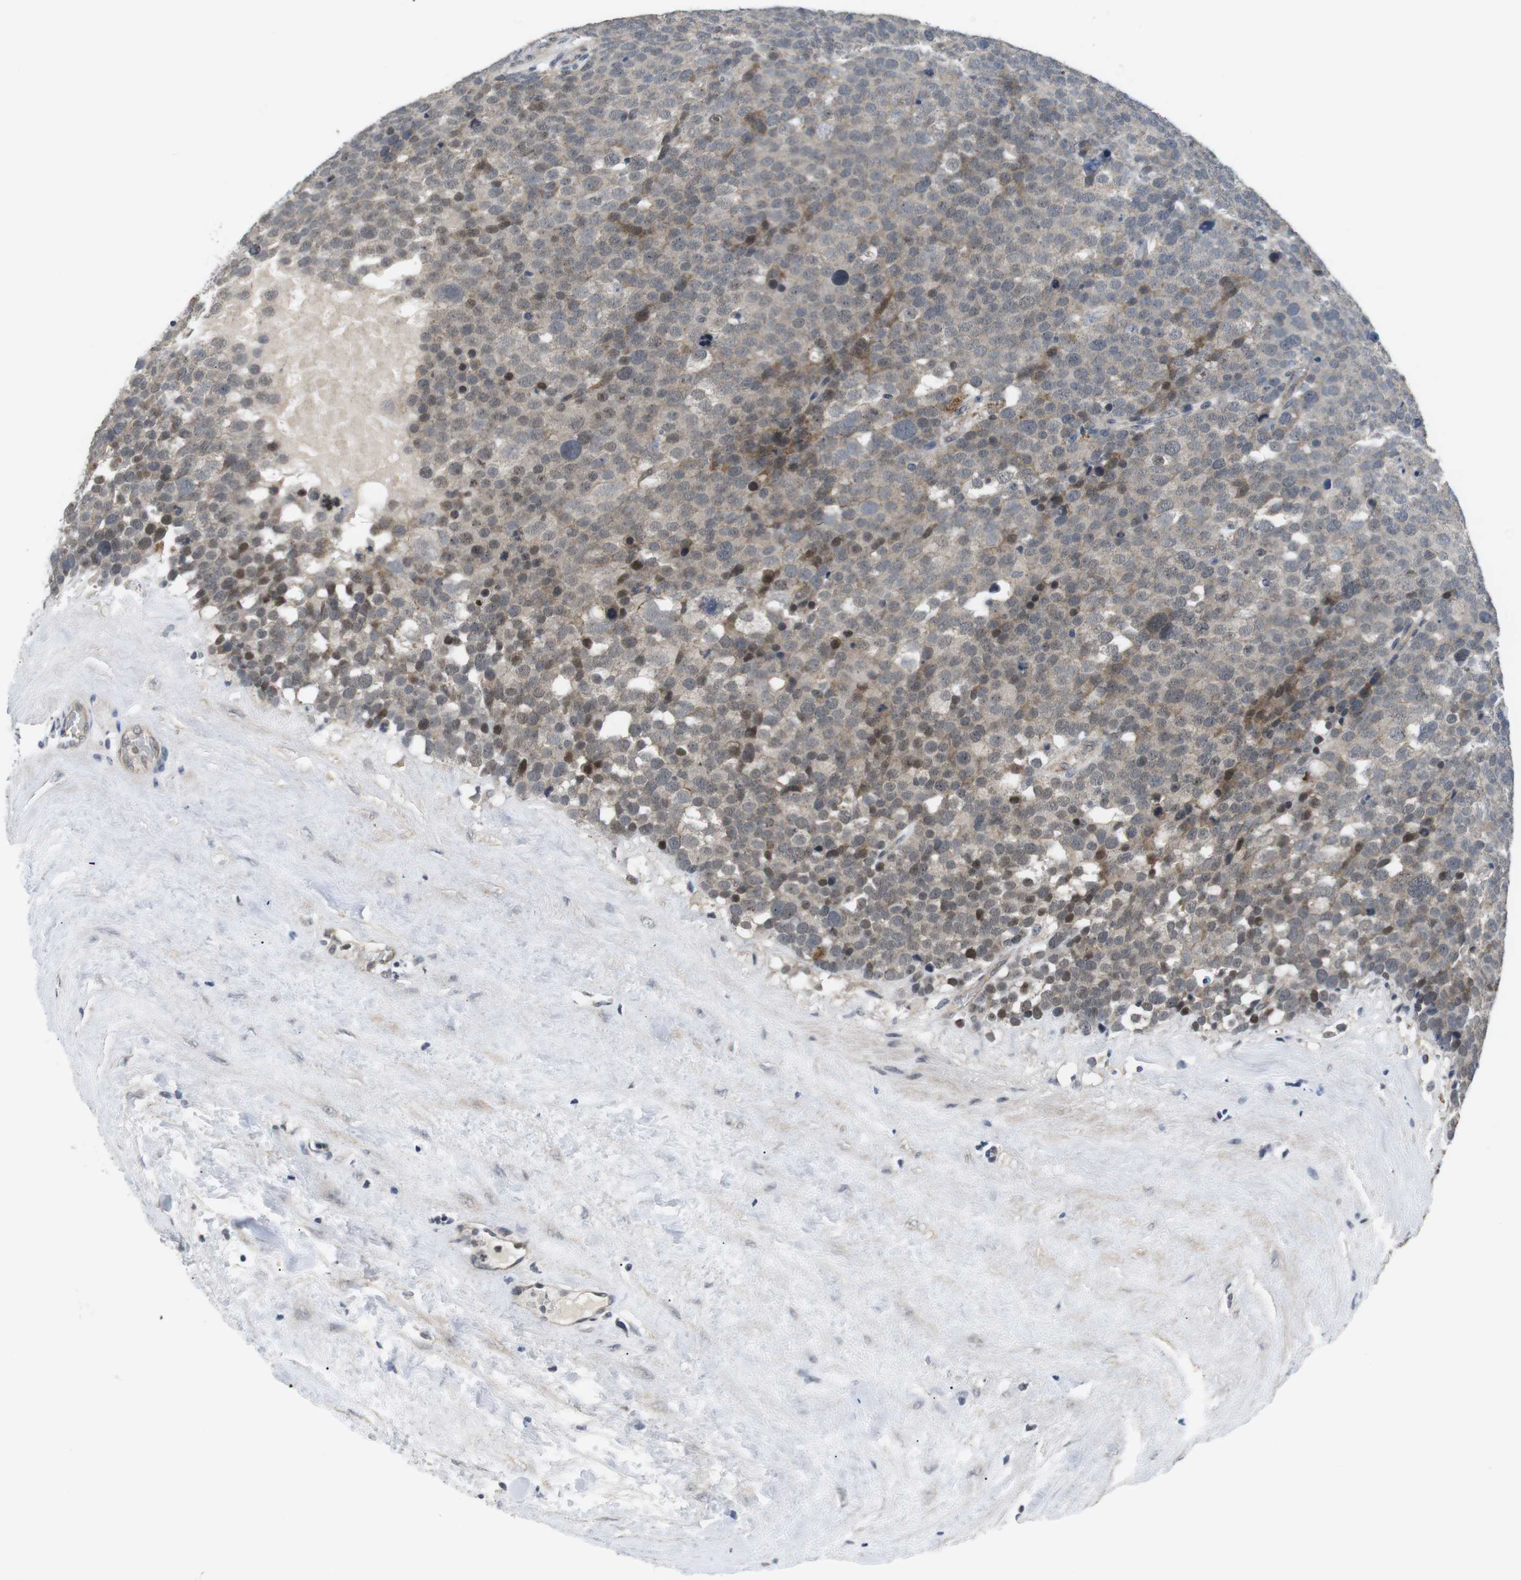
{"staining": {"intensity": "weak", "quantity": "<25%", "location": "cytoplasmic/membranous,nuclear"}, "tissue": "testis cancer", "cell_type": "Tumor cells", "image_type": "cancer", "snomed": [{"axis": "morphology", "description": "Seminoma, NOS"}, {"axis": "topography", "description": "Testis"}], "caption": "IHC micrograph of seminoma (testis) stained for a protein (brown), which demonstrates no staining in tumor cells.", "gene": "NECTIN1", "patient": {"sex": "male", "age": 71}}